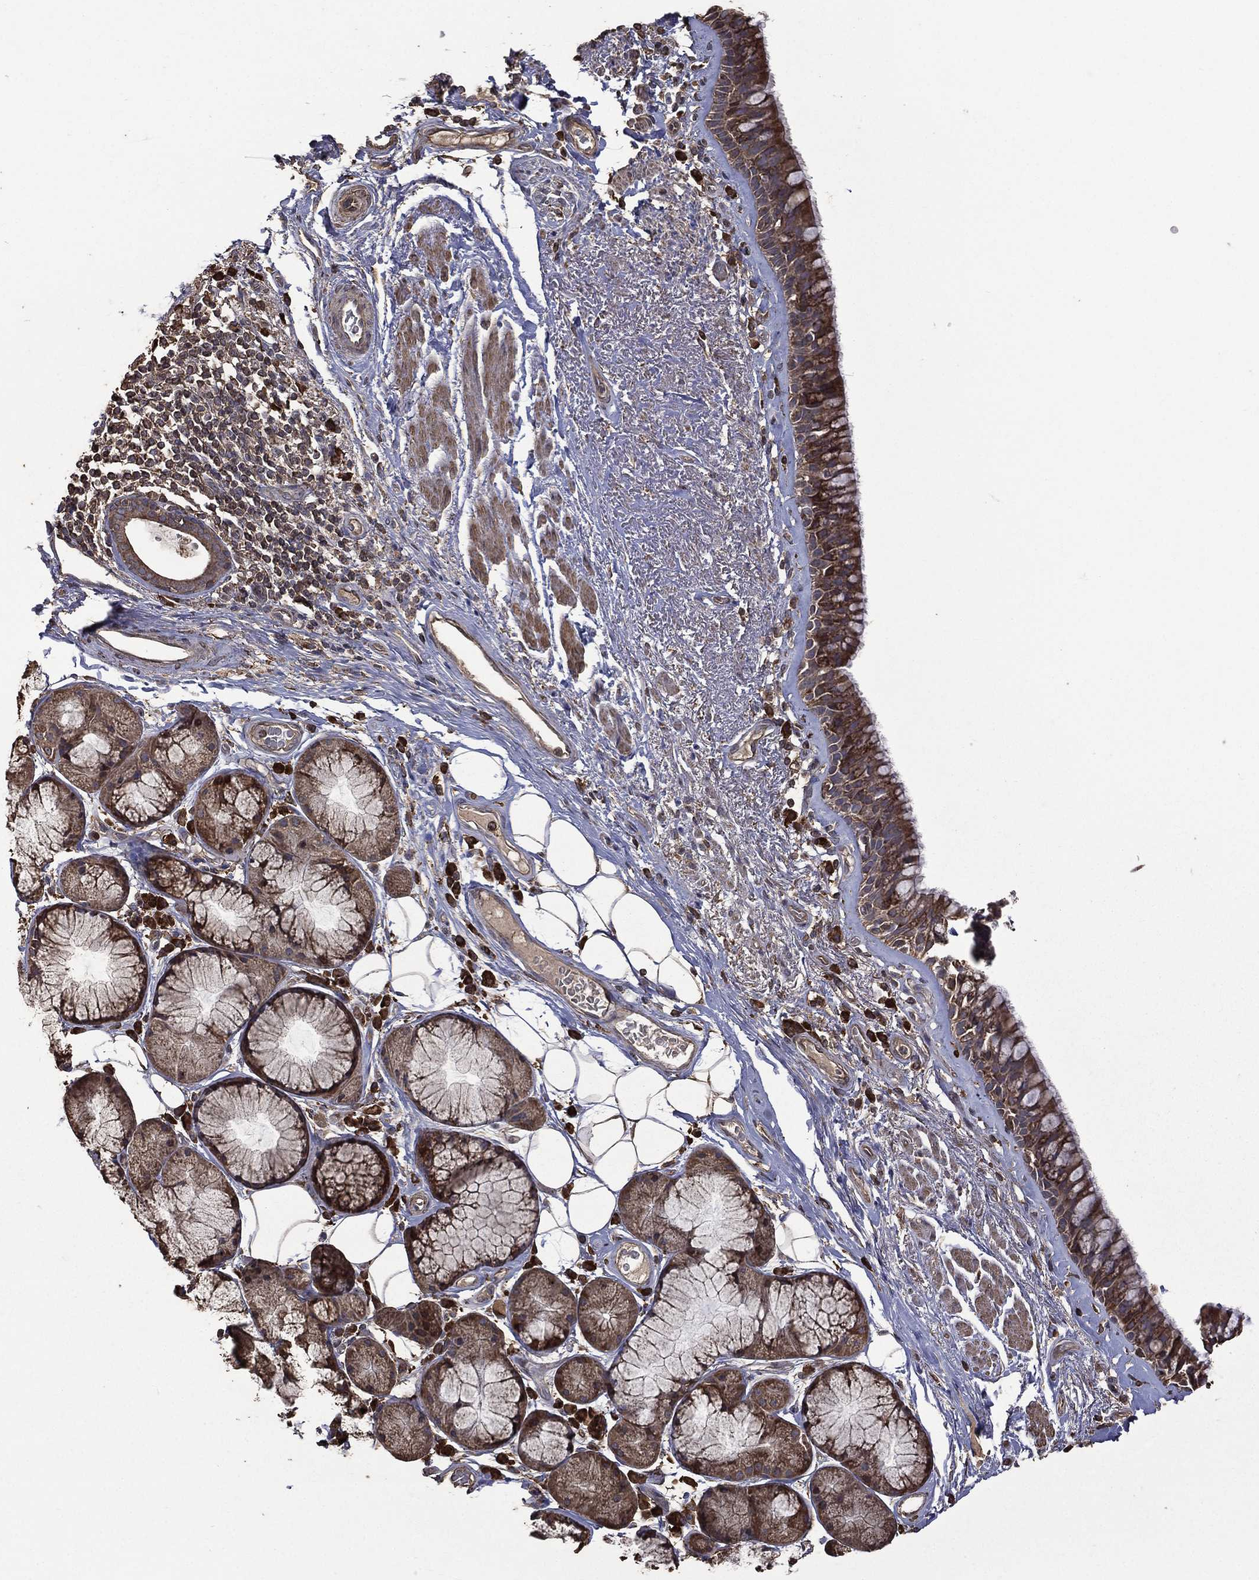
{"staining": {"intensity": "strong", "quantity": ">75%", "location": "cytoplasmic/membranous"}, "tissue": "bronchus", "cell_type": "Respiratory epithelial cells", "image_type": "normal", "snomed": [{"axis": "morphology", "description": "Normal tissue, NOS"}, {"axis": "topography", "description": "Bronchus"}], "caption": "Immunohistochemistry (IHC) staining of normal bronchus, which shows high levels of strong cytoplasmic/membranous expression in about >75% of respiratory epithelial cells indicating strong cytoplasmic/membranous protein staining. The staining was performed using DAB (brown) for protein detection and nuclei were counterstained in hematoxylin (blue).", "gene": "METTL27", "patient": {"sex": "male", "age": 82}}